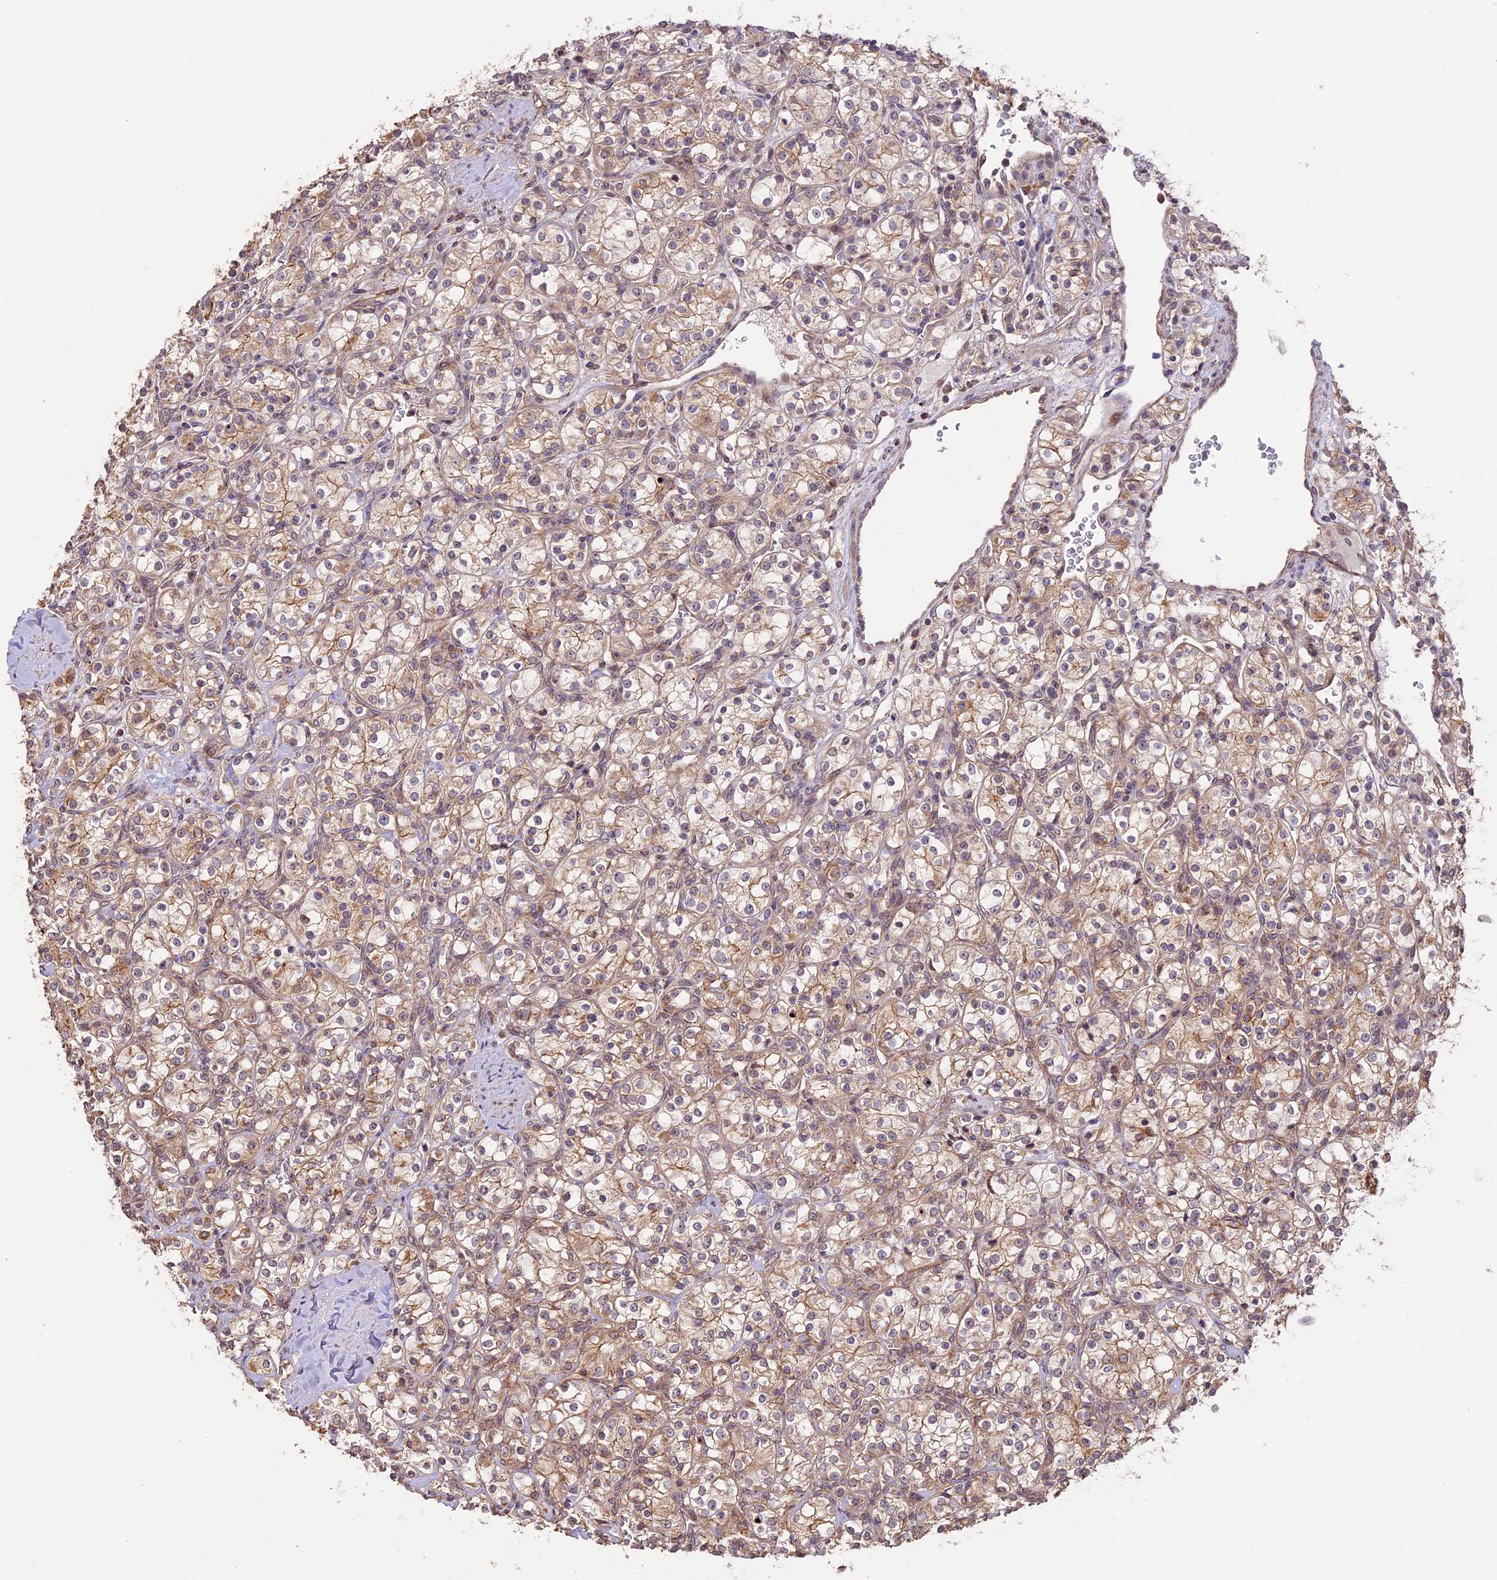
{"staining": {"intensity": "weak", "quantity": "25%-75%", "location": "cytoplasmic/membranous"}, "tissue": "renal cancer", "cell_type": "Tumor cells", "image_type": "cancer", "snomed": [{"axis": "morphology", "description": "Adenocarcinoma, NOS"}, {"axis": "topography", "description": "Kidney"}], "caption": "Tumor cells reveal low levels of weak cytoplasmic/membranous expression in approximately 25%-75% of cells in renal adenocarcinoma.", "gene": "BCAS4", "patient": {"sex": "male", "age": 77}}